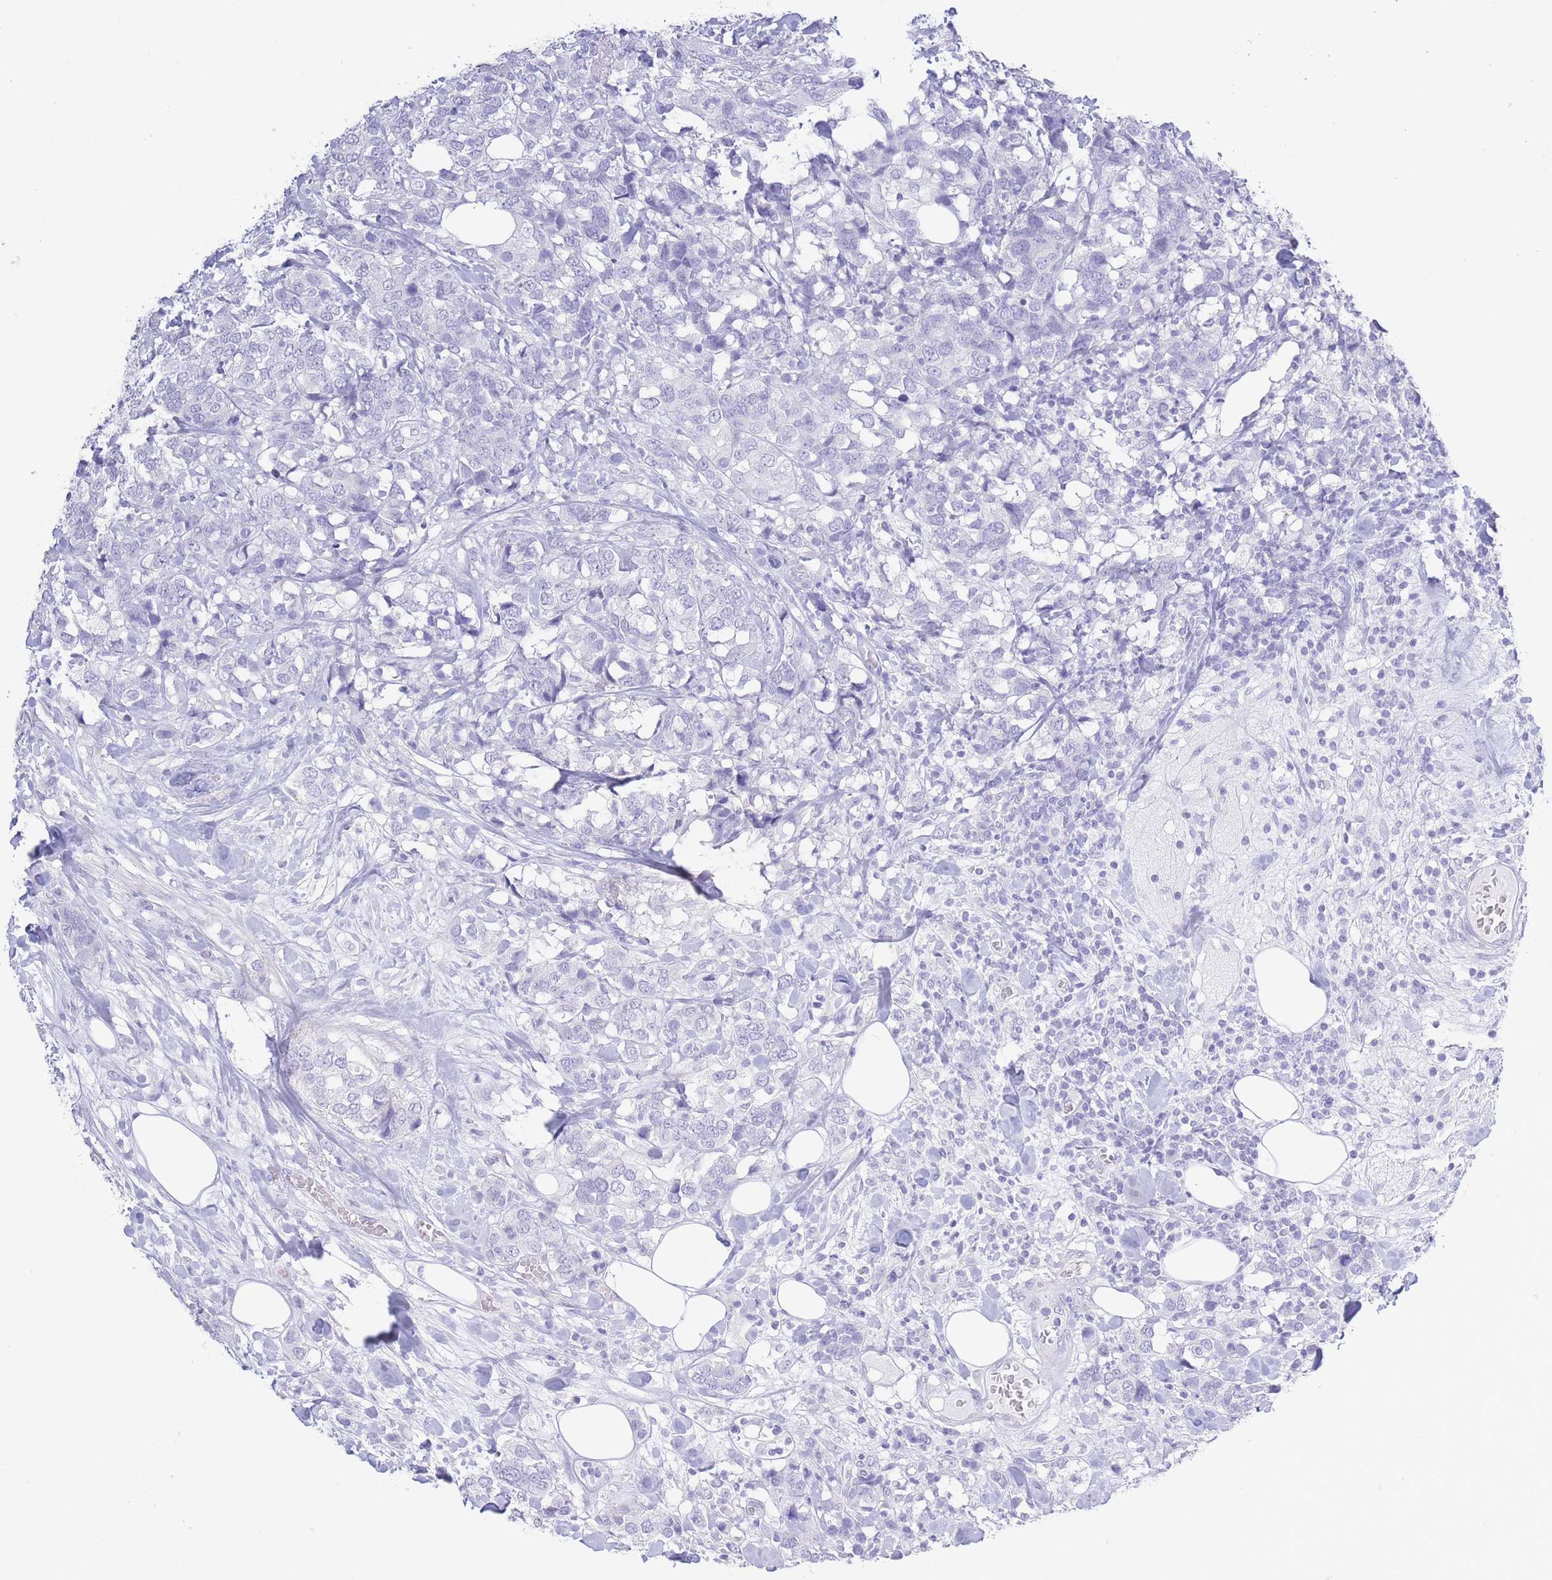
{"staining": {"intensity": "negative", "quantity": "none", "location": "none"}, "tissue": "breast cancer", "cell_type": "Tumor cells", "image_type": "cancer", "snomed": [{"axis": "morphology", "description": "Lobular carcinoma"}, {"axis": "topography", "description": "Breast"}], "caption": "High magnification brightfield microscopy of breast lobular carcinoma stained with DAB (brown) and counterstained with hematoxylin (blue): tumor cells show no significant positivity. The staining is performed using DAB brown chromogen with nuclei counter-stained in using hematoxylin.", "gene": "PKLR", "patient": {"sex": "female", "age": 59}}